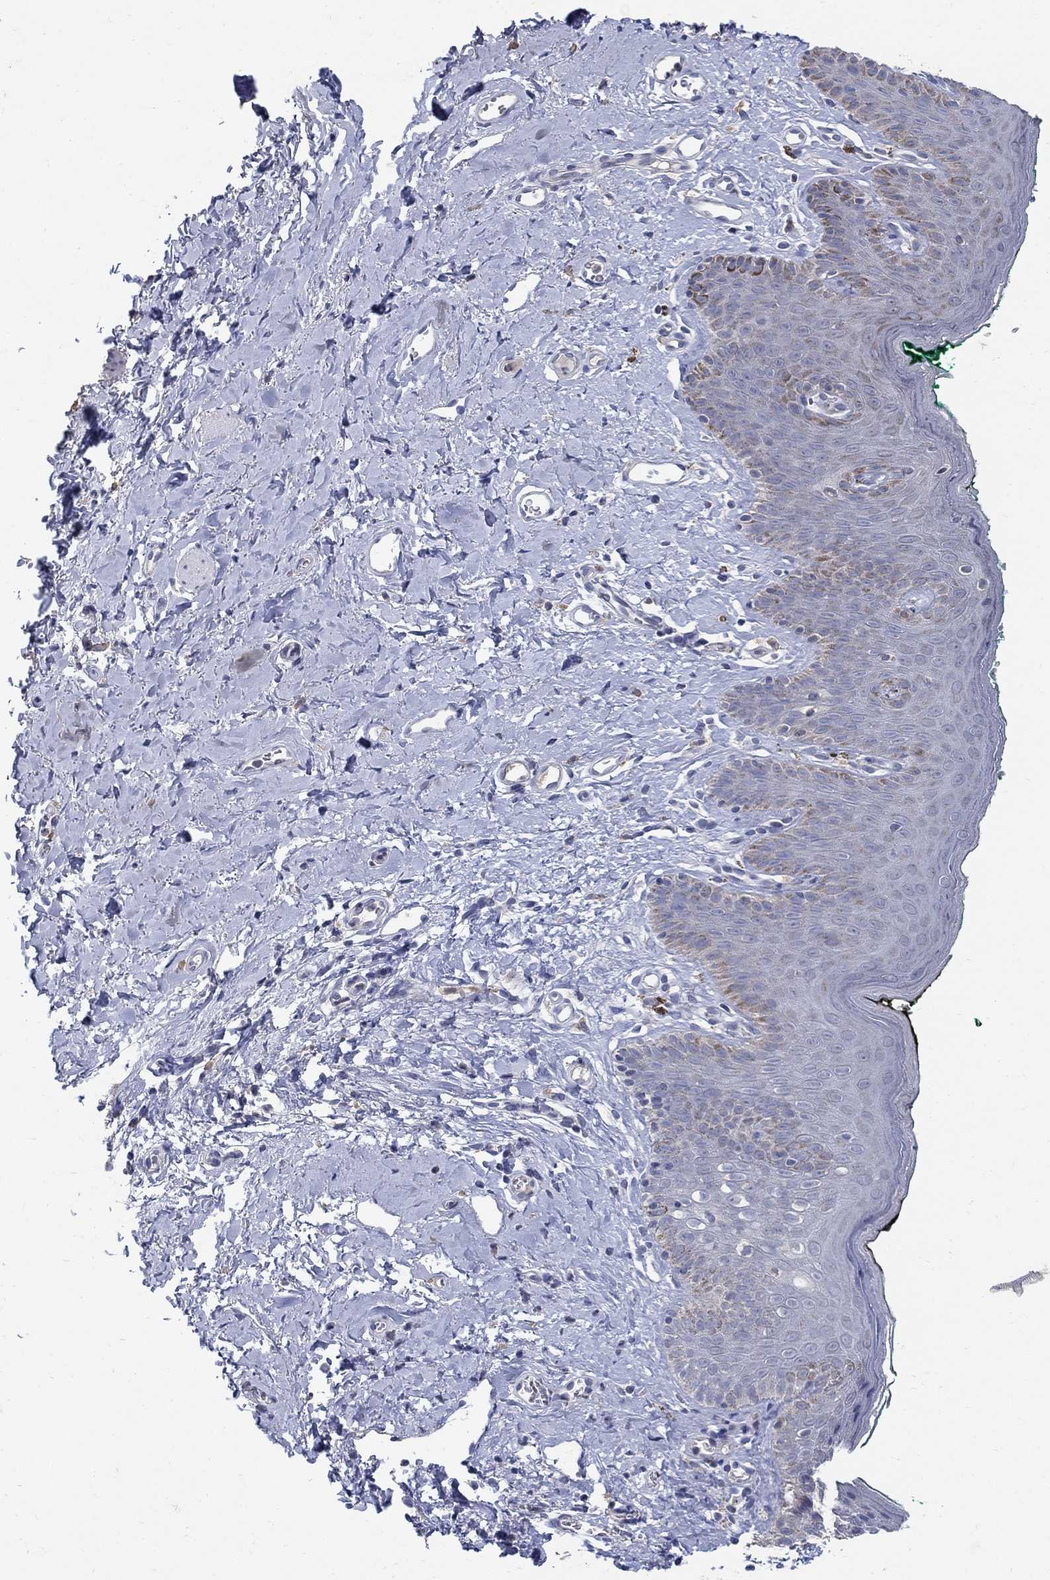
{"staining": {"intensity": "negative", "quantity": "none", "location": "none"}, "tissue": "skin", "cell_type": "Epidermal cells", "image_type": "normal", "snomed": [{"axis": "morphology", "description": "Normal tissue, NOS"}, {"axis": "topography", "description": "Vulva"}], "caption": "This photomicrograph is of unremarkable skin stained with immunohistochemistry (IHC) to label a protein in brown with the nuclei are counter-stained blue. There is no positivity in epidermal cells. (DAB (3,3'-diaminobenzidine) immunohistochemistry visualized using brightfield microscopy, high magnification).", "gene": "HMX2", "patient": {"sex": "female", "age": 66}}